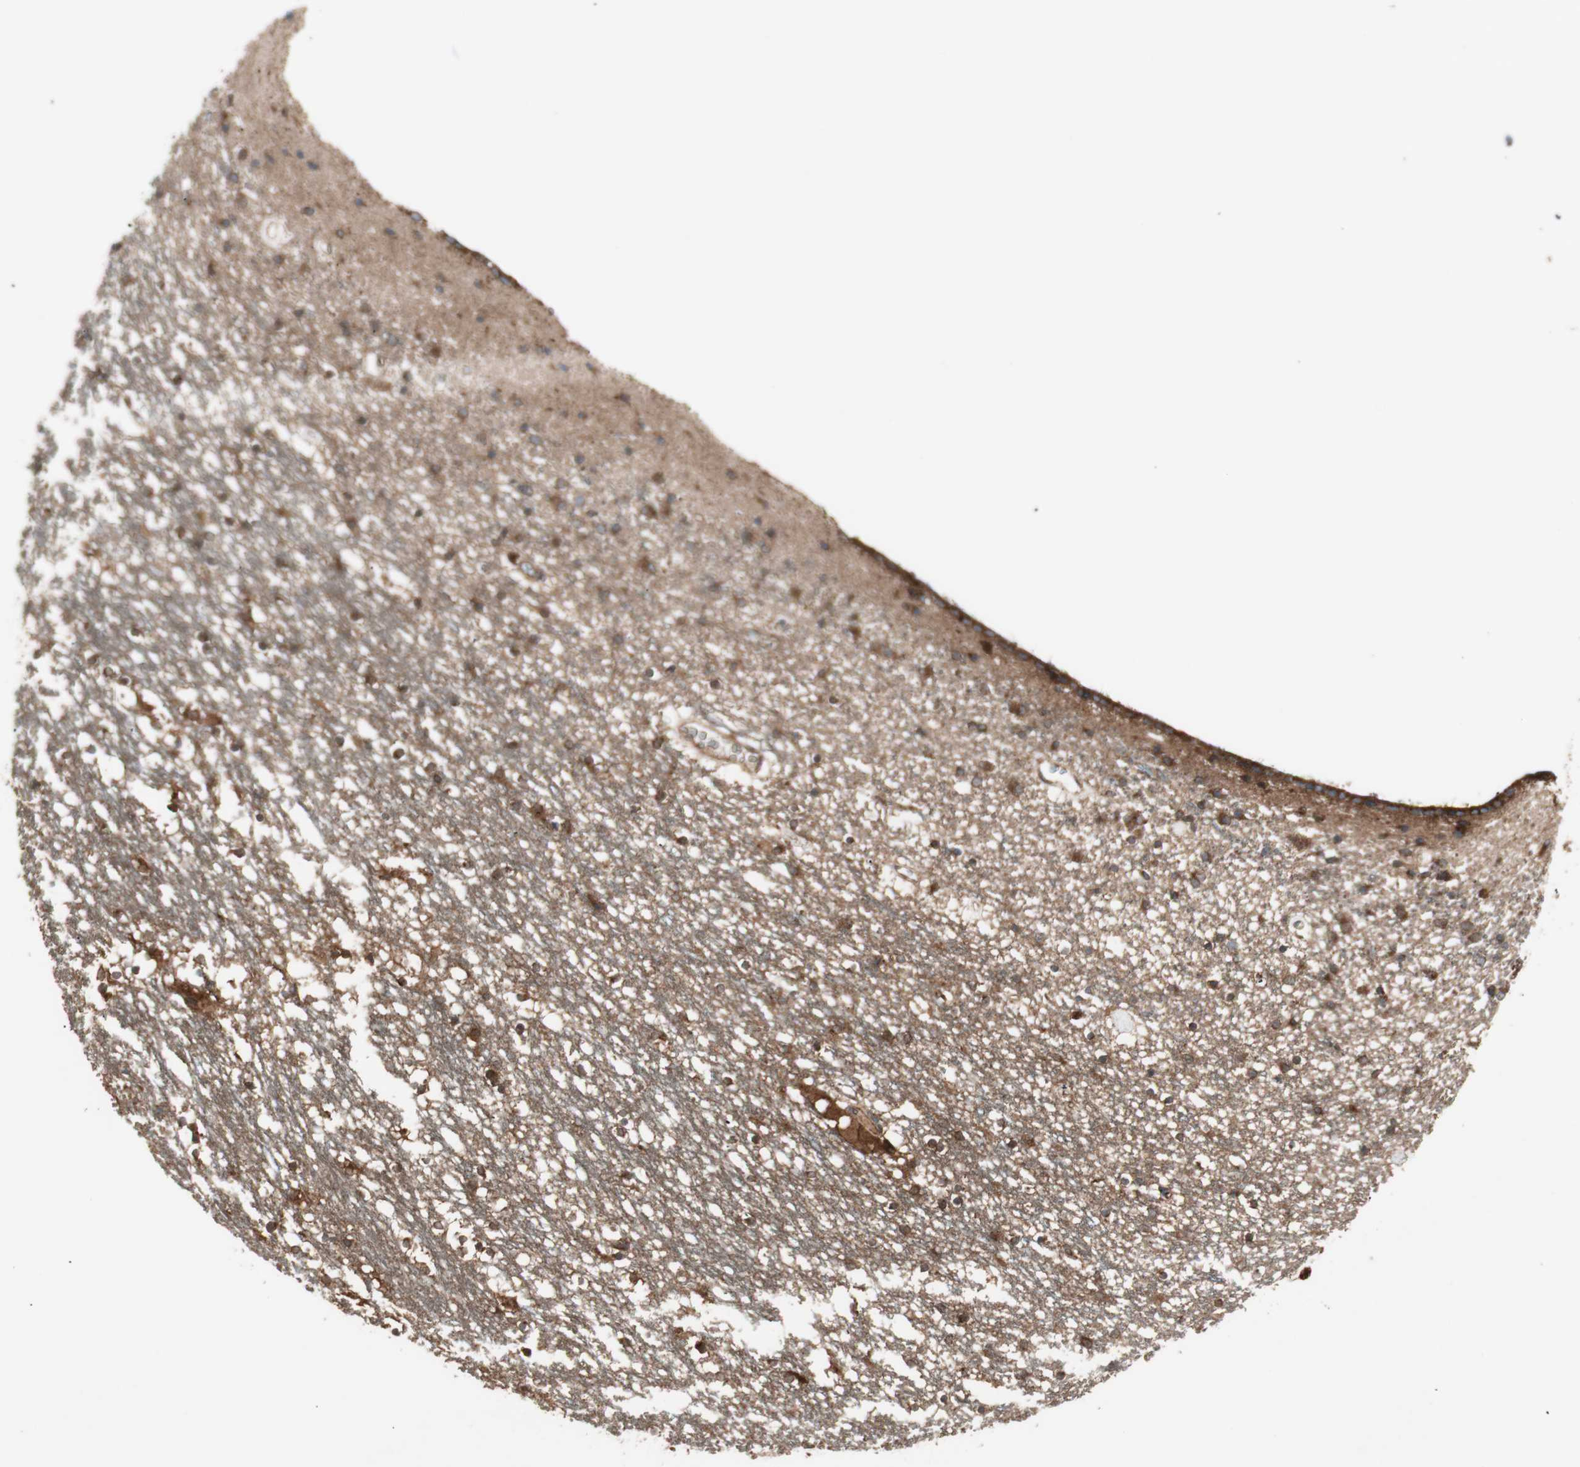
{"staining": {"intensity": "strong", "quantity": ">75%", "location": "cytoplasmic/membranous"}, "tissue": "caudate", "cell_type": "Glial cells", "image_type": "normal", "snomed": [{"axis": "morphology", "description": "Normal tissue, NOS"}, {"axis": "topography", "description": "Lateral ventricle wall"}], "caption": "Caudate stained with immunohistochemistry shows strong cytoplasmic/membranous expression in about >75% of glial cells. (Brightfield microscopy of DAB IHC at high magnification).", "gene": "RAB5A", "patient": {"sex": "male", "age": 45}}